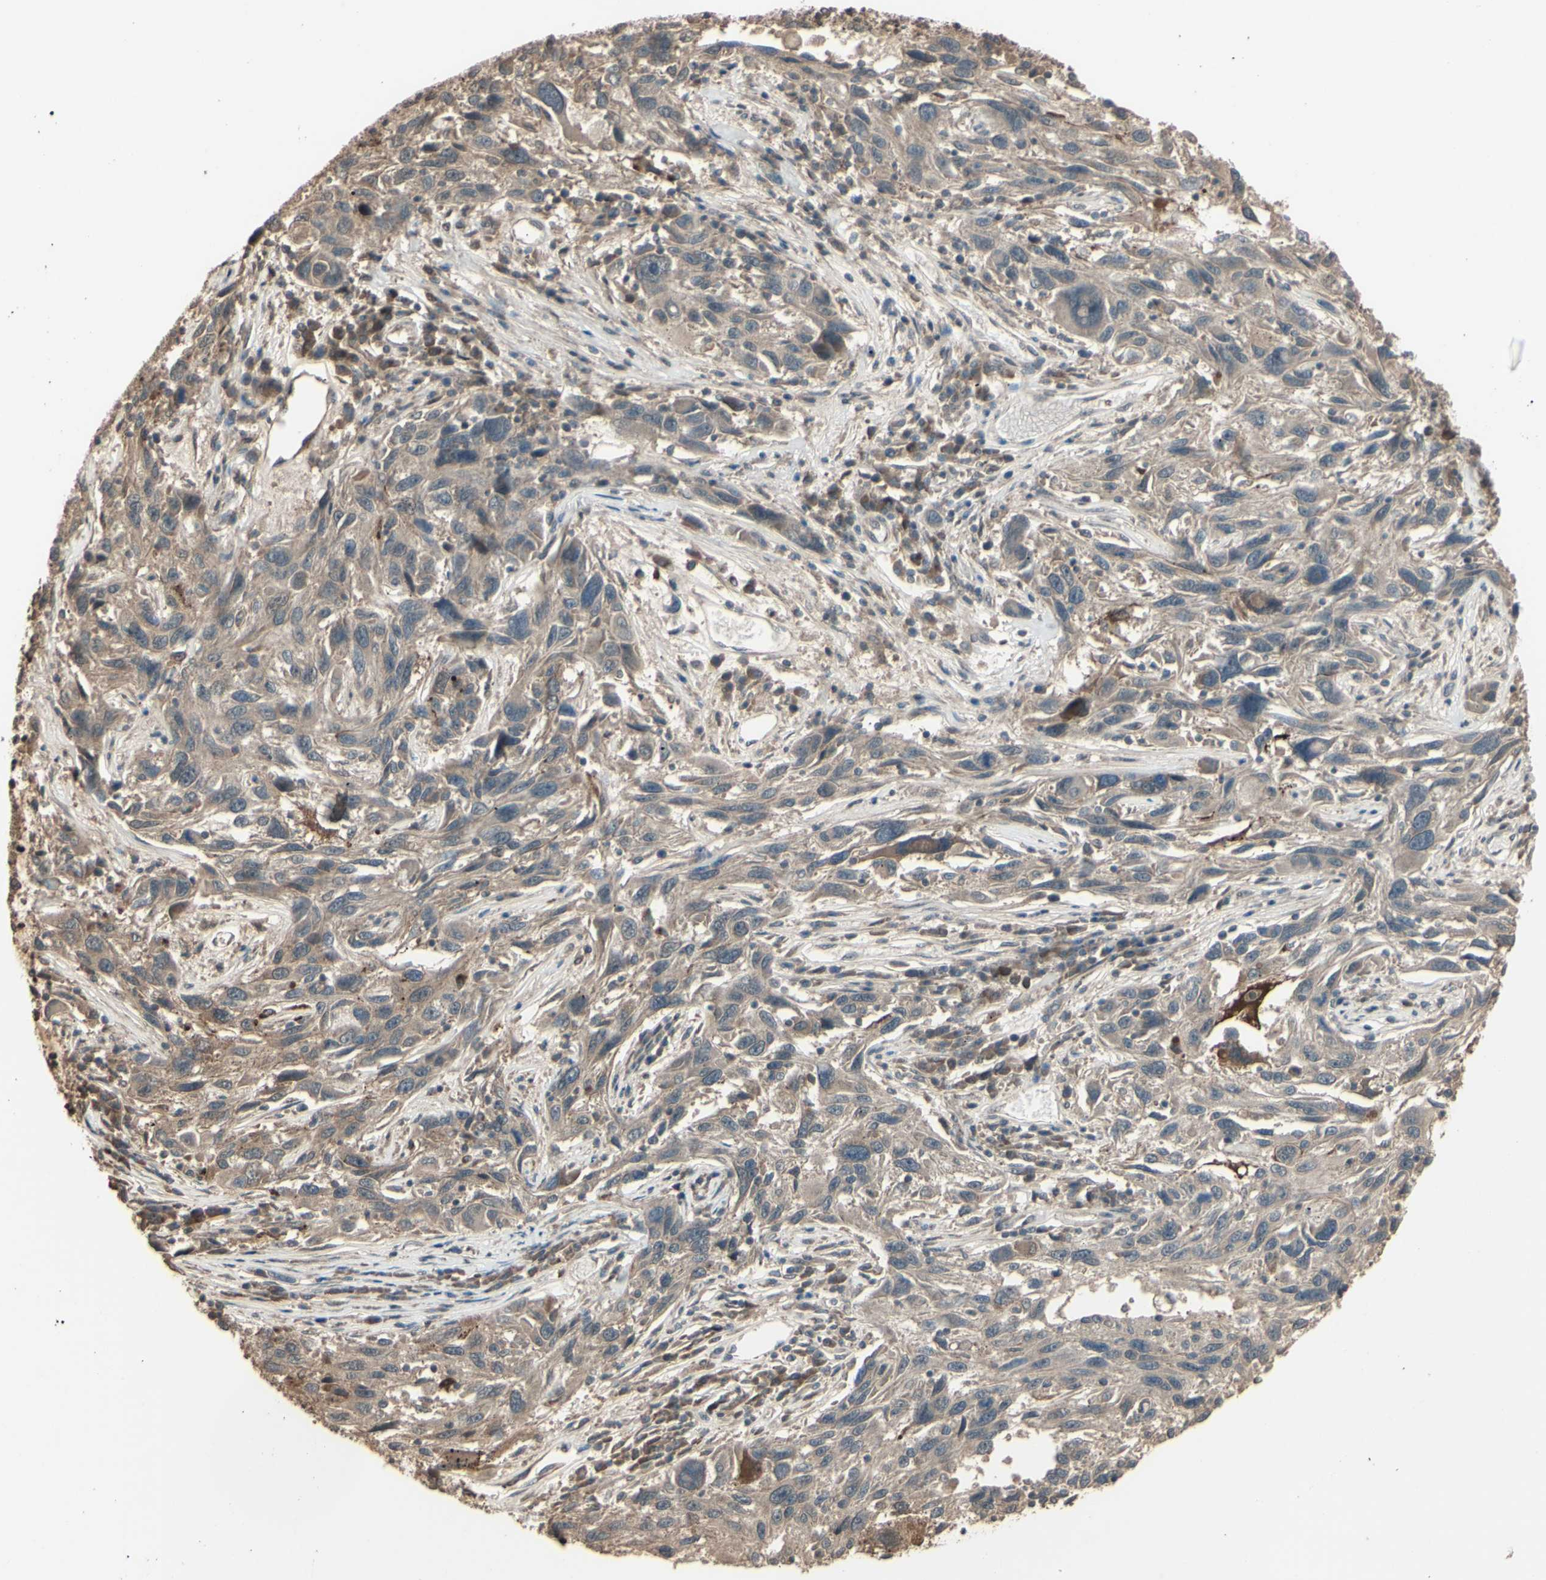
{"staining": {"intensity": "weak", "quantity": ">75%", "location": "cytoplasmic/membranous"}, "tissue": "melanoma", "cell_type": "Tumor cells", "image_type": "cancer", "snomed": [{"axis": "morphology", "description": "Malignant melanoma, NOS"}, {"axis": "topography", "description": "Skin"}], "caption": "Protein analysis of melanoma tissue exhibits weak cytoplasmic/membranous positivity in approximately >75% of tumor cells. (DAB (3,3'-diaminobenzidine) IHC, brown staining for protein, blue staining for nuclei).", "gene": "GNAS", "patient": {"sex": "male", "age": 53}}